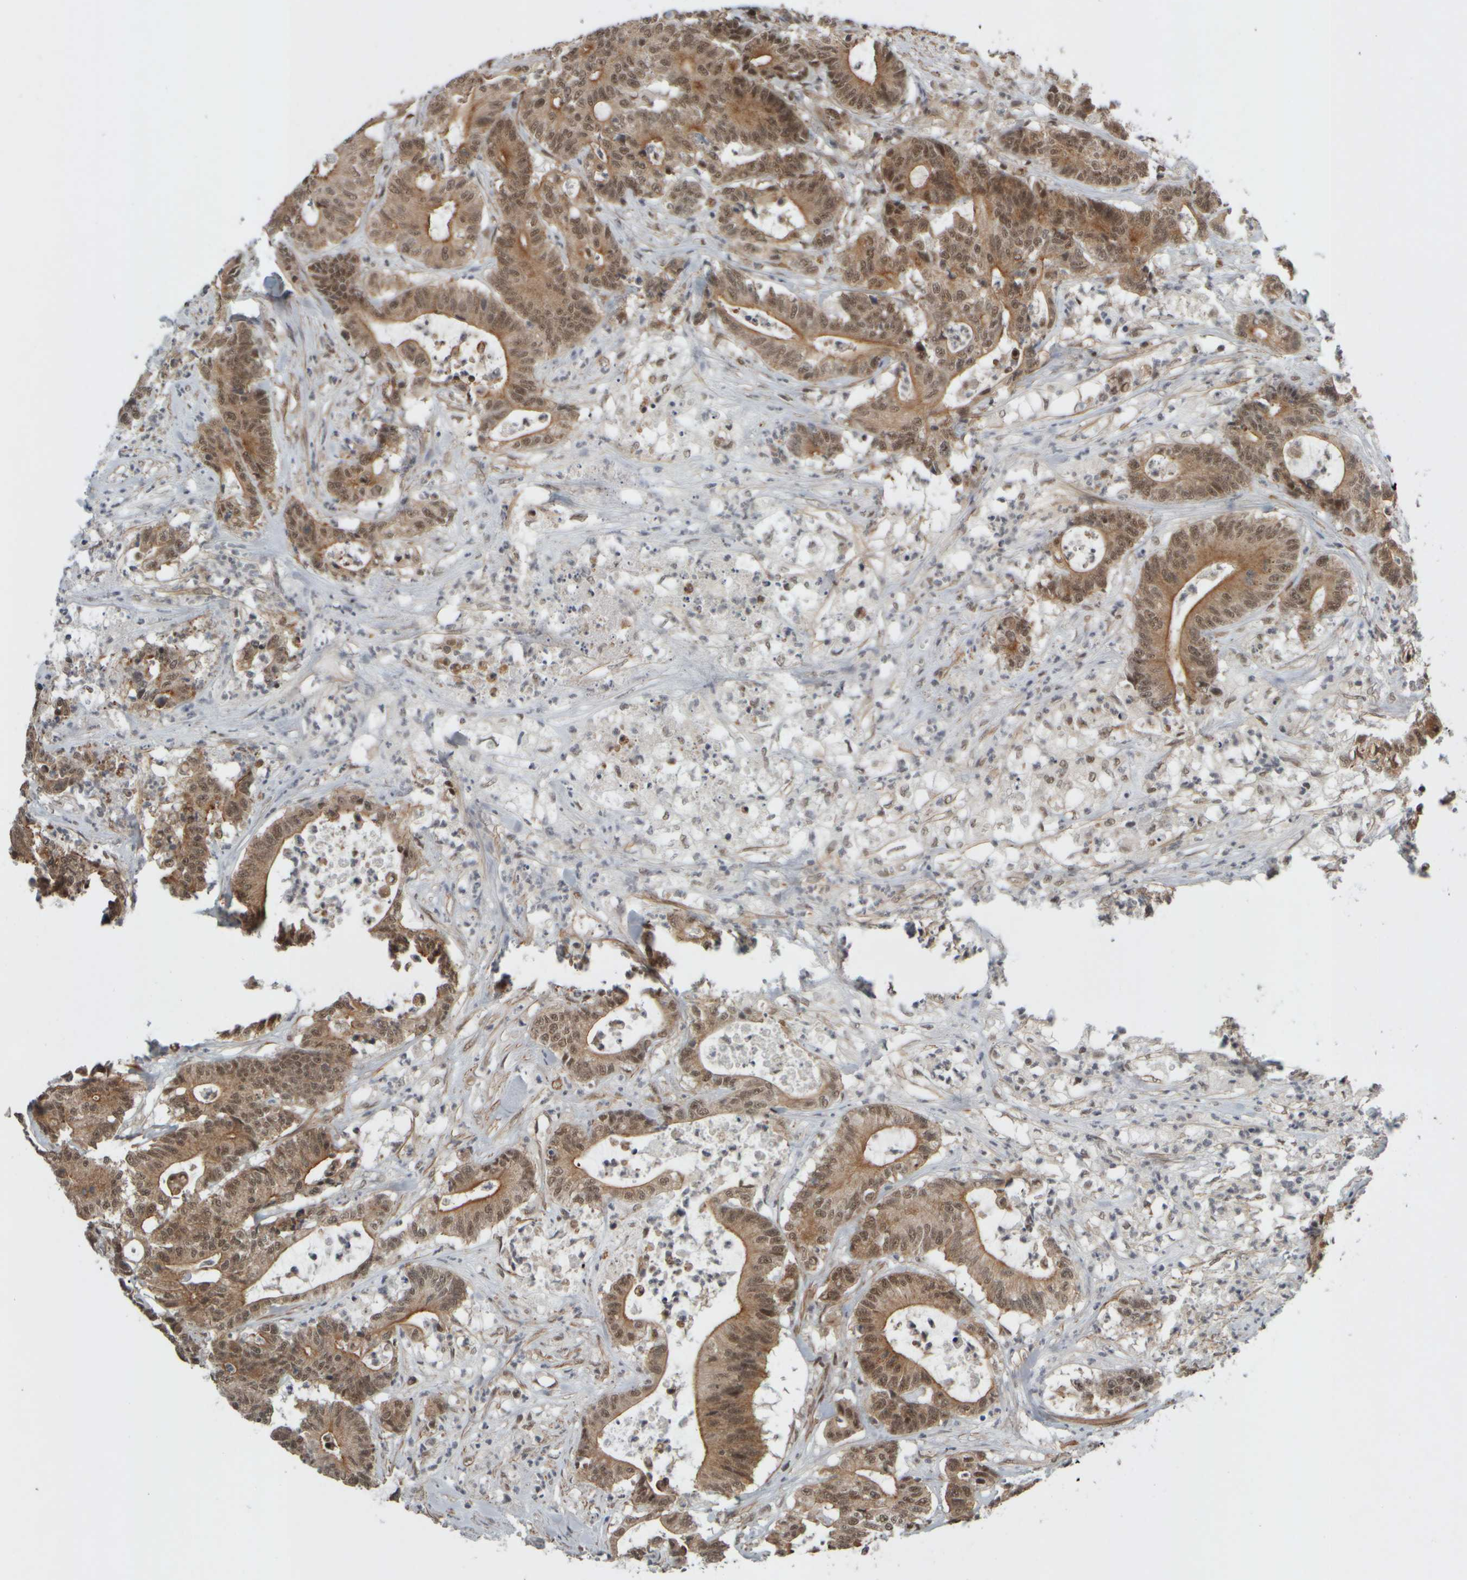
{"staining": {"intensity": "moderate", "quantity": ">75%", "location": "cytoplasmic/membranous,nuclear"}, "tissue": "colorectal cancer", "cell_type": "Tumor cells", "image_type": "cancer", "snomed": [{"axis": "morphology", "description": "Adenocarcinoma, NOS"}, {"axis": "topography", "description": "Colon"}], "caption": "The immunohistochemical stain shows moderate cytoplasmic/membranous and nuclear staining in tumor cells of colorectal adenocarcinoma tissue.", "gene": "SYNRG", "patient": {"sex": "female", "age": 84}}